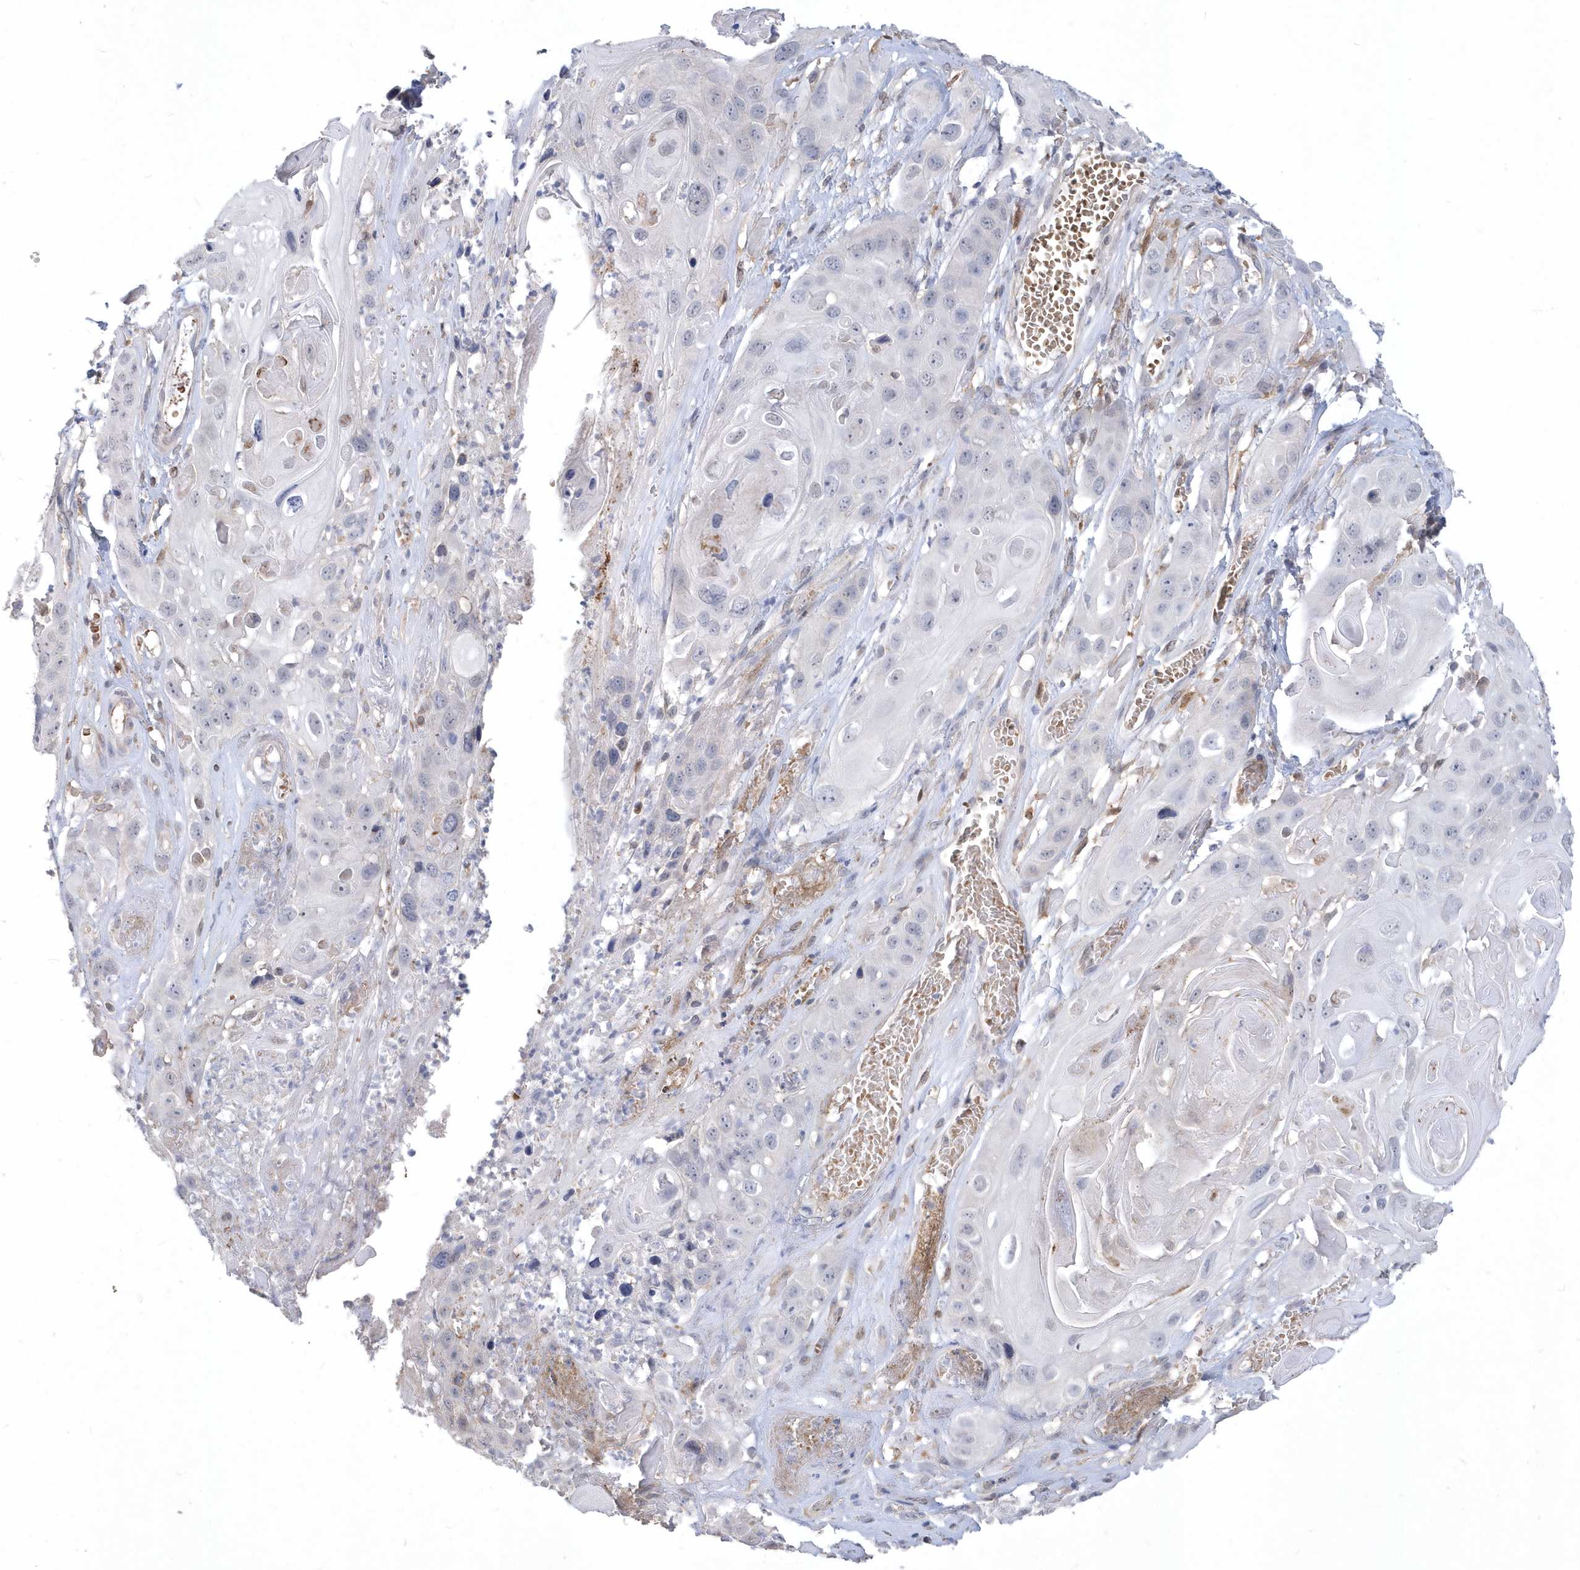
{"staining": {"intensity": "negative", "quantity": "none", "location": "none"}, "tissue": "skin cancer", "cell_type": "Tumor cells", "image_type": "cancer", "snomed": [{"axis": "morphology", "description": "Squamous cell carcinoma, NOS"}, {"axis": "topography", "description": "Skin"}], "caption": "Skin squamous cell carcinoma stained for a protein using immunohistochemistry (IHC) demonstrates no expression tumor cells.", "gene": "TSPEAR", "patient": {"sex": "male", "age": 55}}